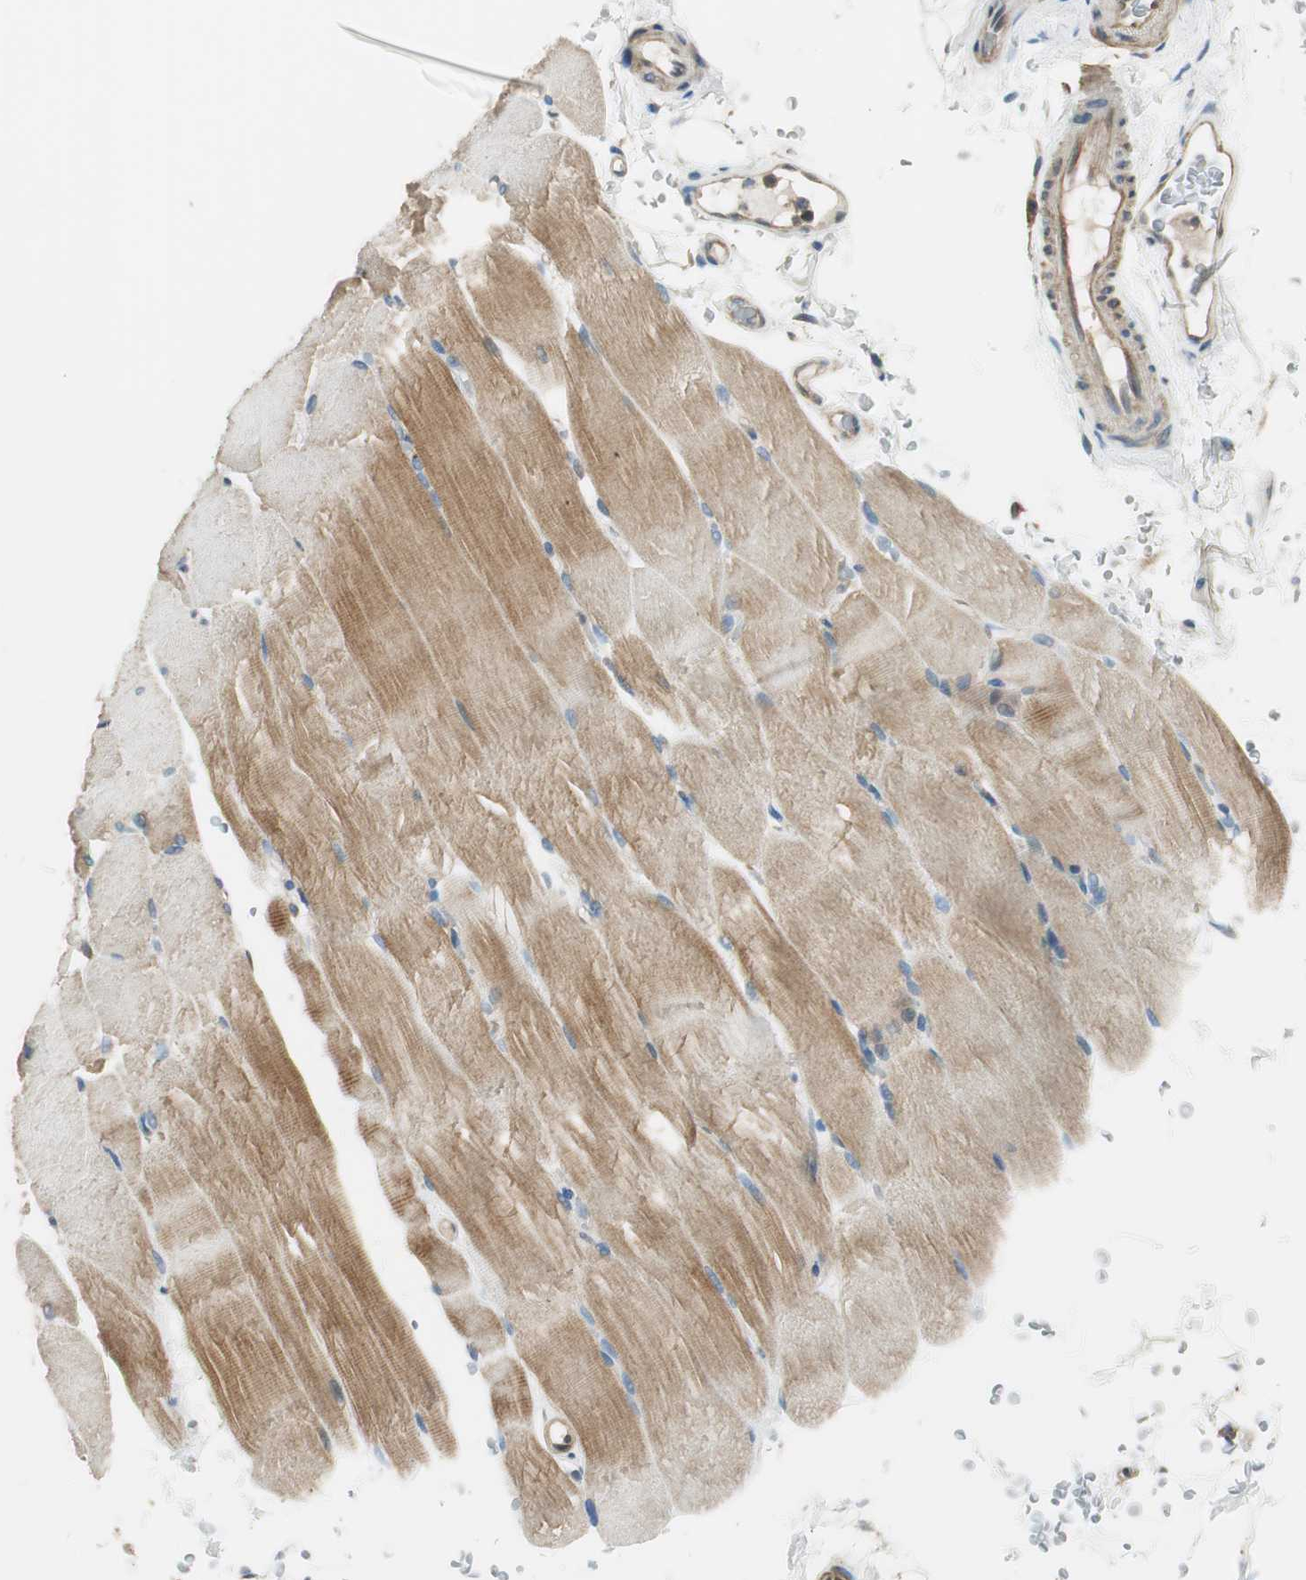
{"staining": {"intensity": "moderate", "quantity": "25%-75%", "location": "cytoplasmic/membranous"}, "tissue": "skeletal muscle", "cell_type": "Myocytes", "image_type": "normal", "snomed": [{"axis": "morphology", "description": "Normal tissue, NOS"}, {"axis": "topography", "description": "Skeletal muscle"}, {"axis": "topography", "description": "Parathyroid gland"}], "caption": "Unremarkable skeletal muscle was stained to show a protein in brown. There is medium levels of moderate cytoplasmic/membranous expression in about 25%-75% of myocytes.", "gene": "PI4K2B", "patient": {"sex": "female", "age": 37}}